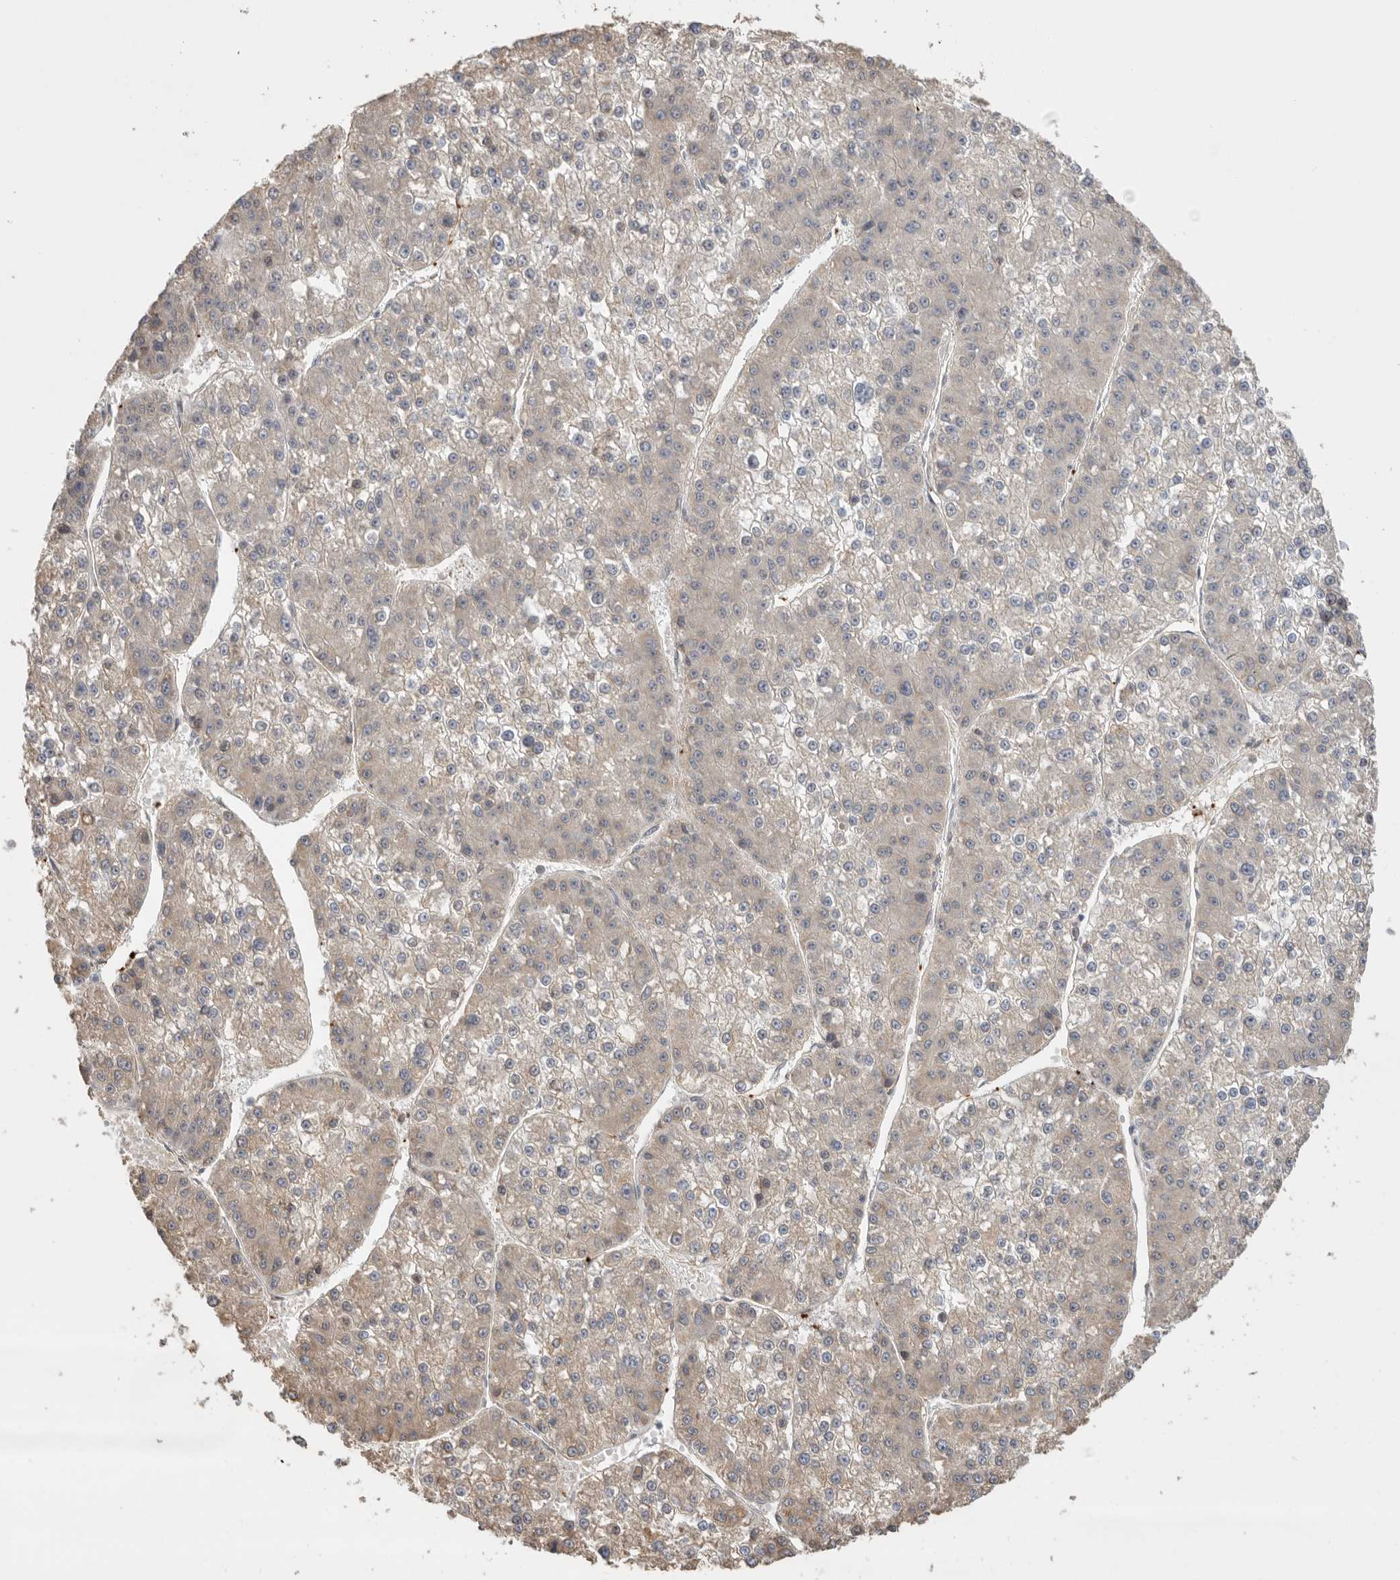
{"staining": {"intensity": "negative", "quantity": "none", "location": "none"}, "tissue": "liver cancer", "cell_type": "Tumor cells", "image_type": "cancer", "snomed": [{"axis": "morphology", "description": "Carcinoma, Hepatocellular, NOS"}, {"axis": "topography", "description": "Liver"}], "caption": "Tumor cells are negative for brown protein staining in hepatocellular carcinoma (liver).", "gene": "CDC42BPB", "patient": {"sex": "female", "age": 73}}